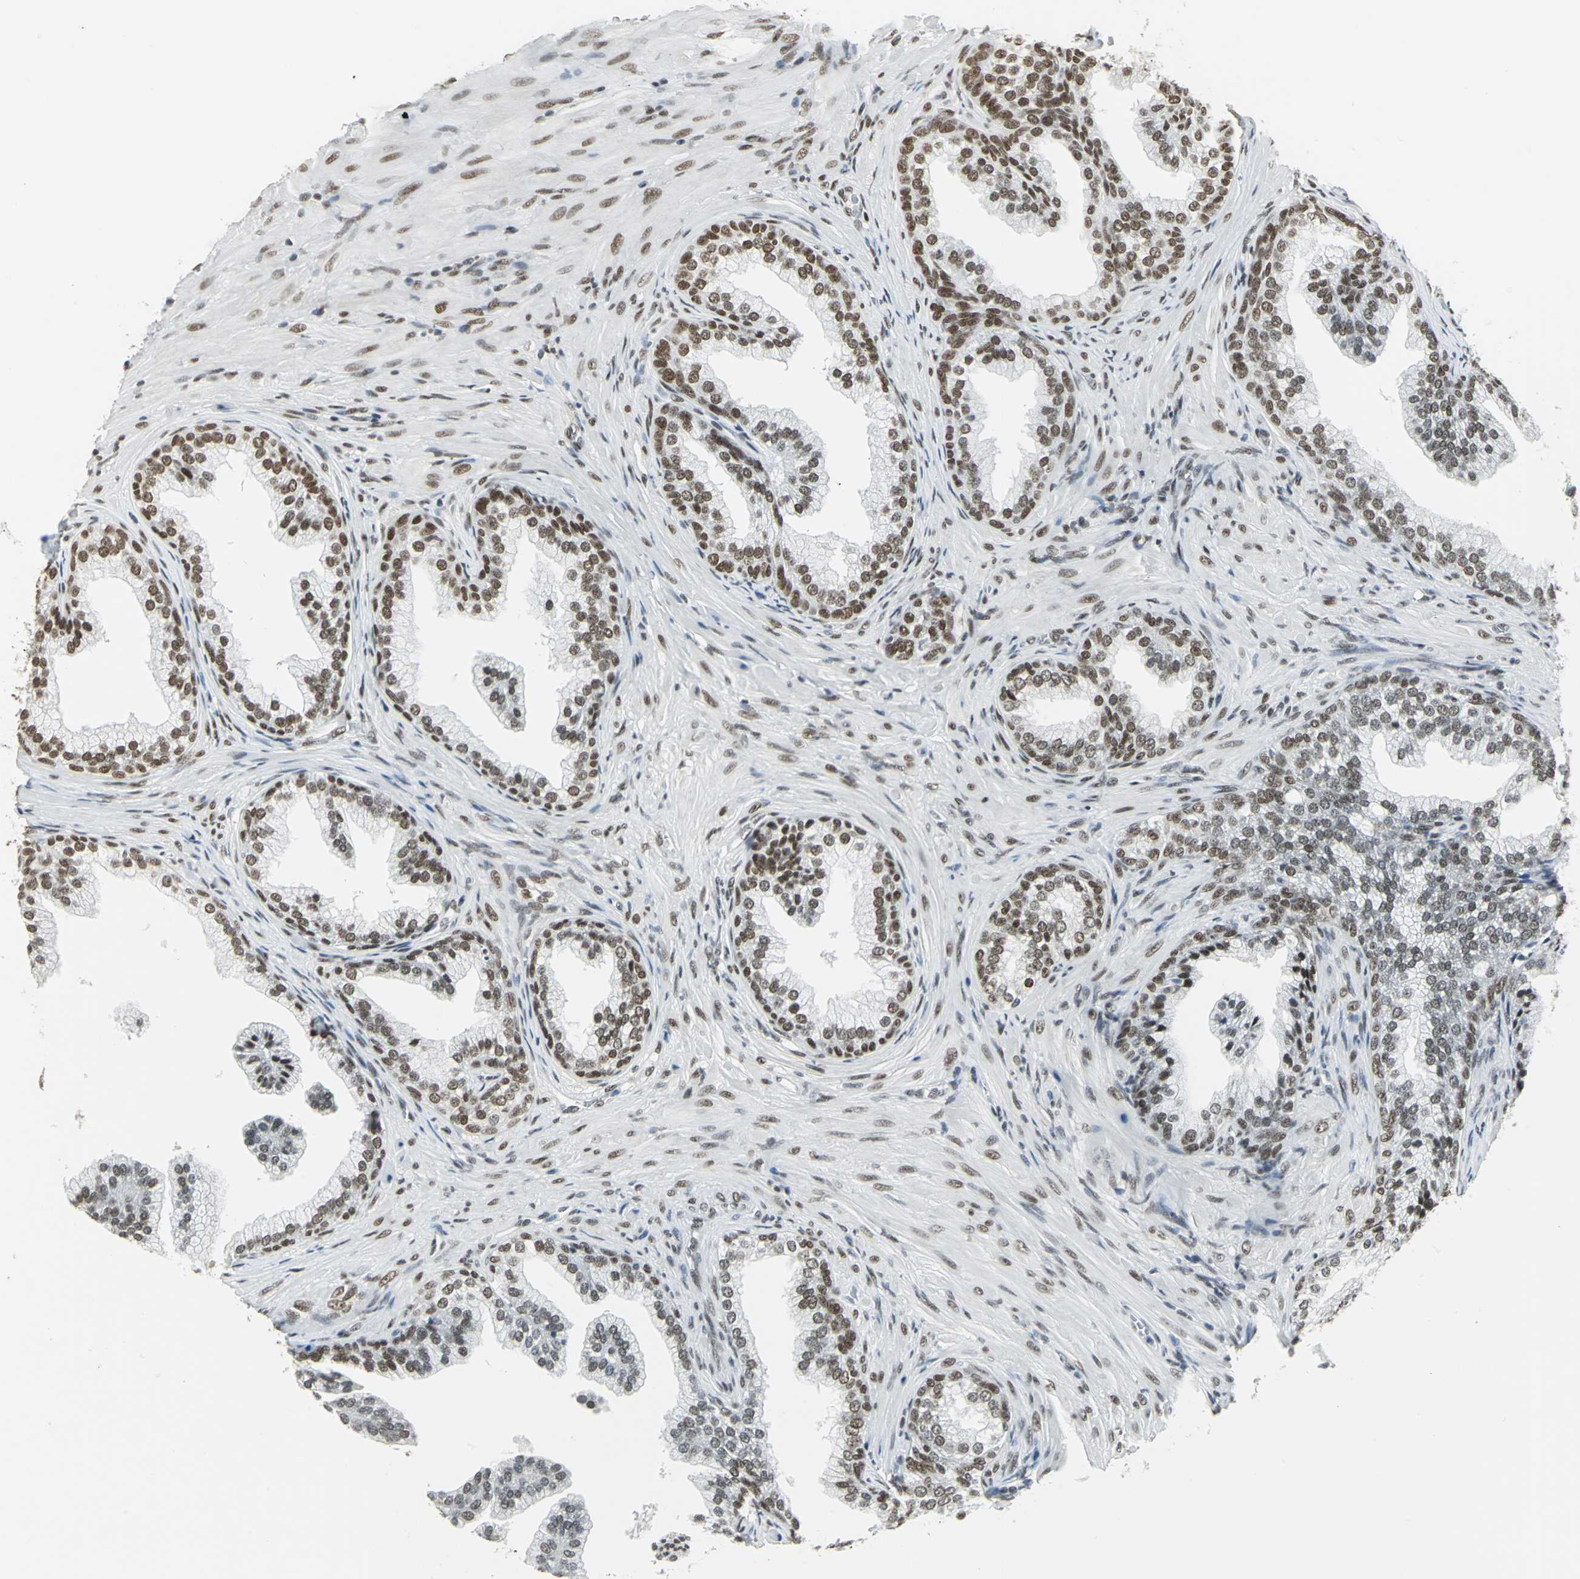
{"staining": {"intensity": "moderate", "quantity": ">75%", "location": "nuclear"}, "tissue": "prostate", "cell_type": "Glandular cells", "image_type": "normal", "snomed": [{"axis": "morphology", "description": "Normal tissue, NOS"}, {"axis": "topography", "description": "Prostate"}], "caption": "Brown immunohistochemical staining in benign prostate shows moderate nuclear positivity in approximately >75% of glandular cells.", "gene": "ADNP", "patient": {"sex": "male", "age": 76}}